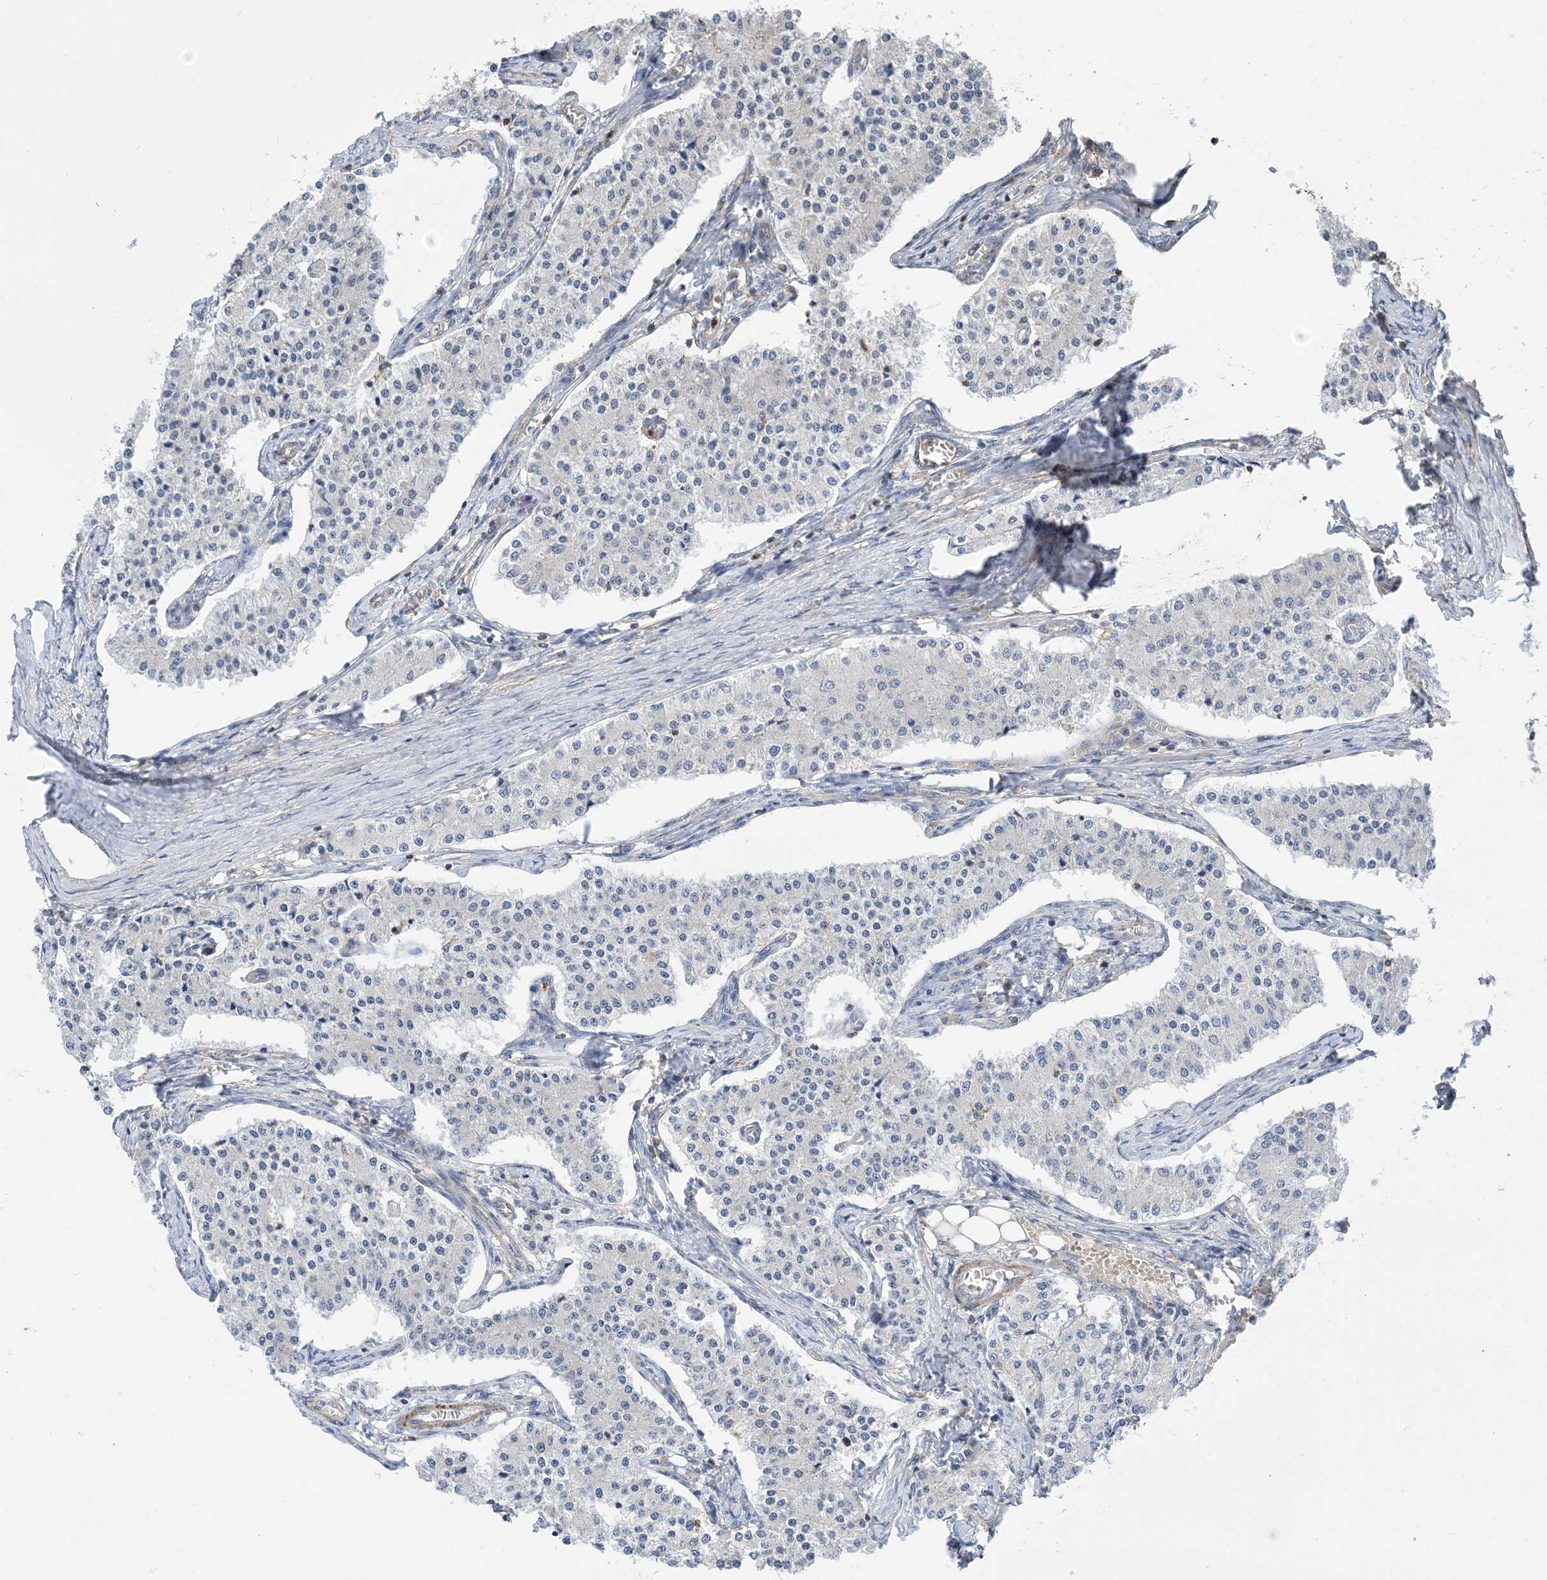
{"staining": {"intensity": "negative", "quantity": "none", "location": "none"}, "tissue": "carcinoid", "cell_type": "Tumor cells", "image_type": "cancer", "snomed": [{"axis": "morphology", "description": "Carcinoid, malignant, NOS"}, {"axis": "topography", "description": "Colon"}], "caption": "A high-resolution micrograph shows immunohistochemistry (IHC) staining of carcinoid, which demonstrates no significant positivity in tumor cells. (DAB IHC visualized using brightfield microscopy, high magnification).", "gene": "PARVG", "patient": {"sex": "female", "age": 52}}